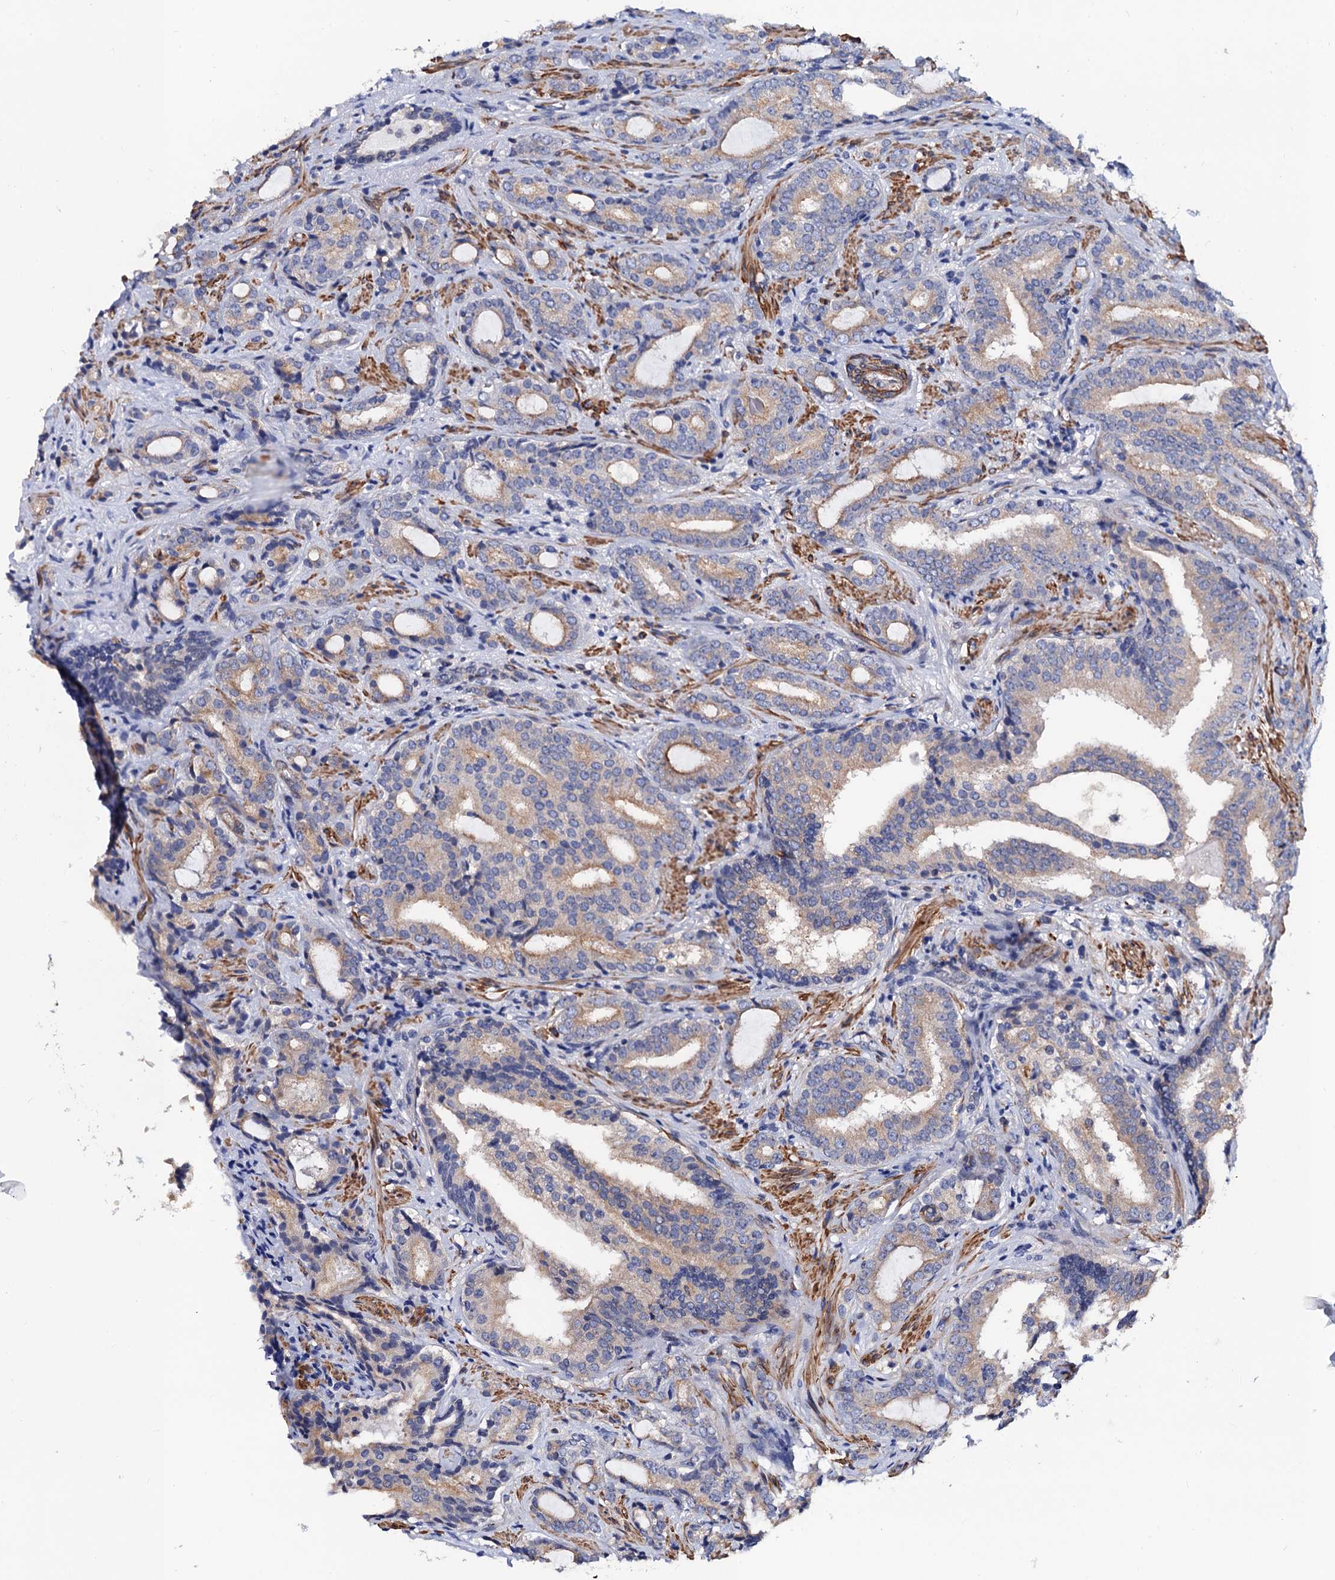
{"staining": {"intensity": "weak", "quantity": ">75%", "location": "cytoplasmic/membranous"}, "tissue": "prostate cancer", "cell_type": "Tumor cells", "image_type": "cancer", "snomed": [{"axis": "morphology", "description": "Adenocarcinoma, High grade"}, {"axis": "topography", "description": "Prostate"}], "caption": "Adenocarcinoma (high-grade) (prostate) was stained to show a protein in brown. There is low levels of weak cytoplasmic/membranous staining in about >75% of tumor cells. (brown staining indicates protein expression, while blue staining denotes nuclei).", "gene": "ZDHHC18", "patient": {"sex": "male", "age": 63}}